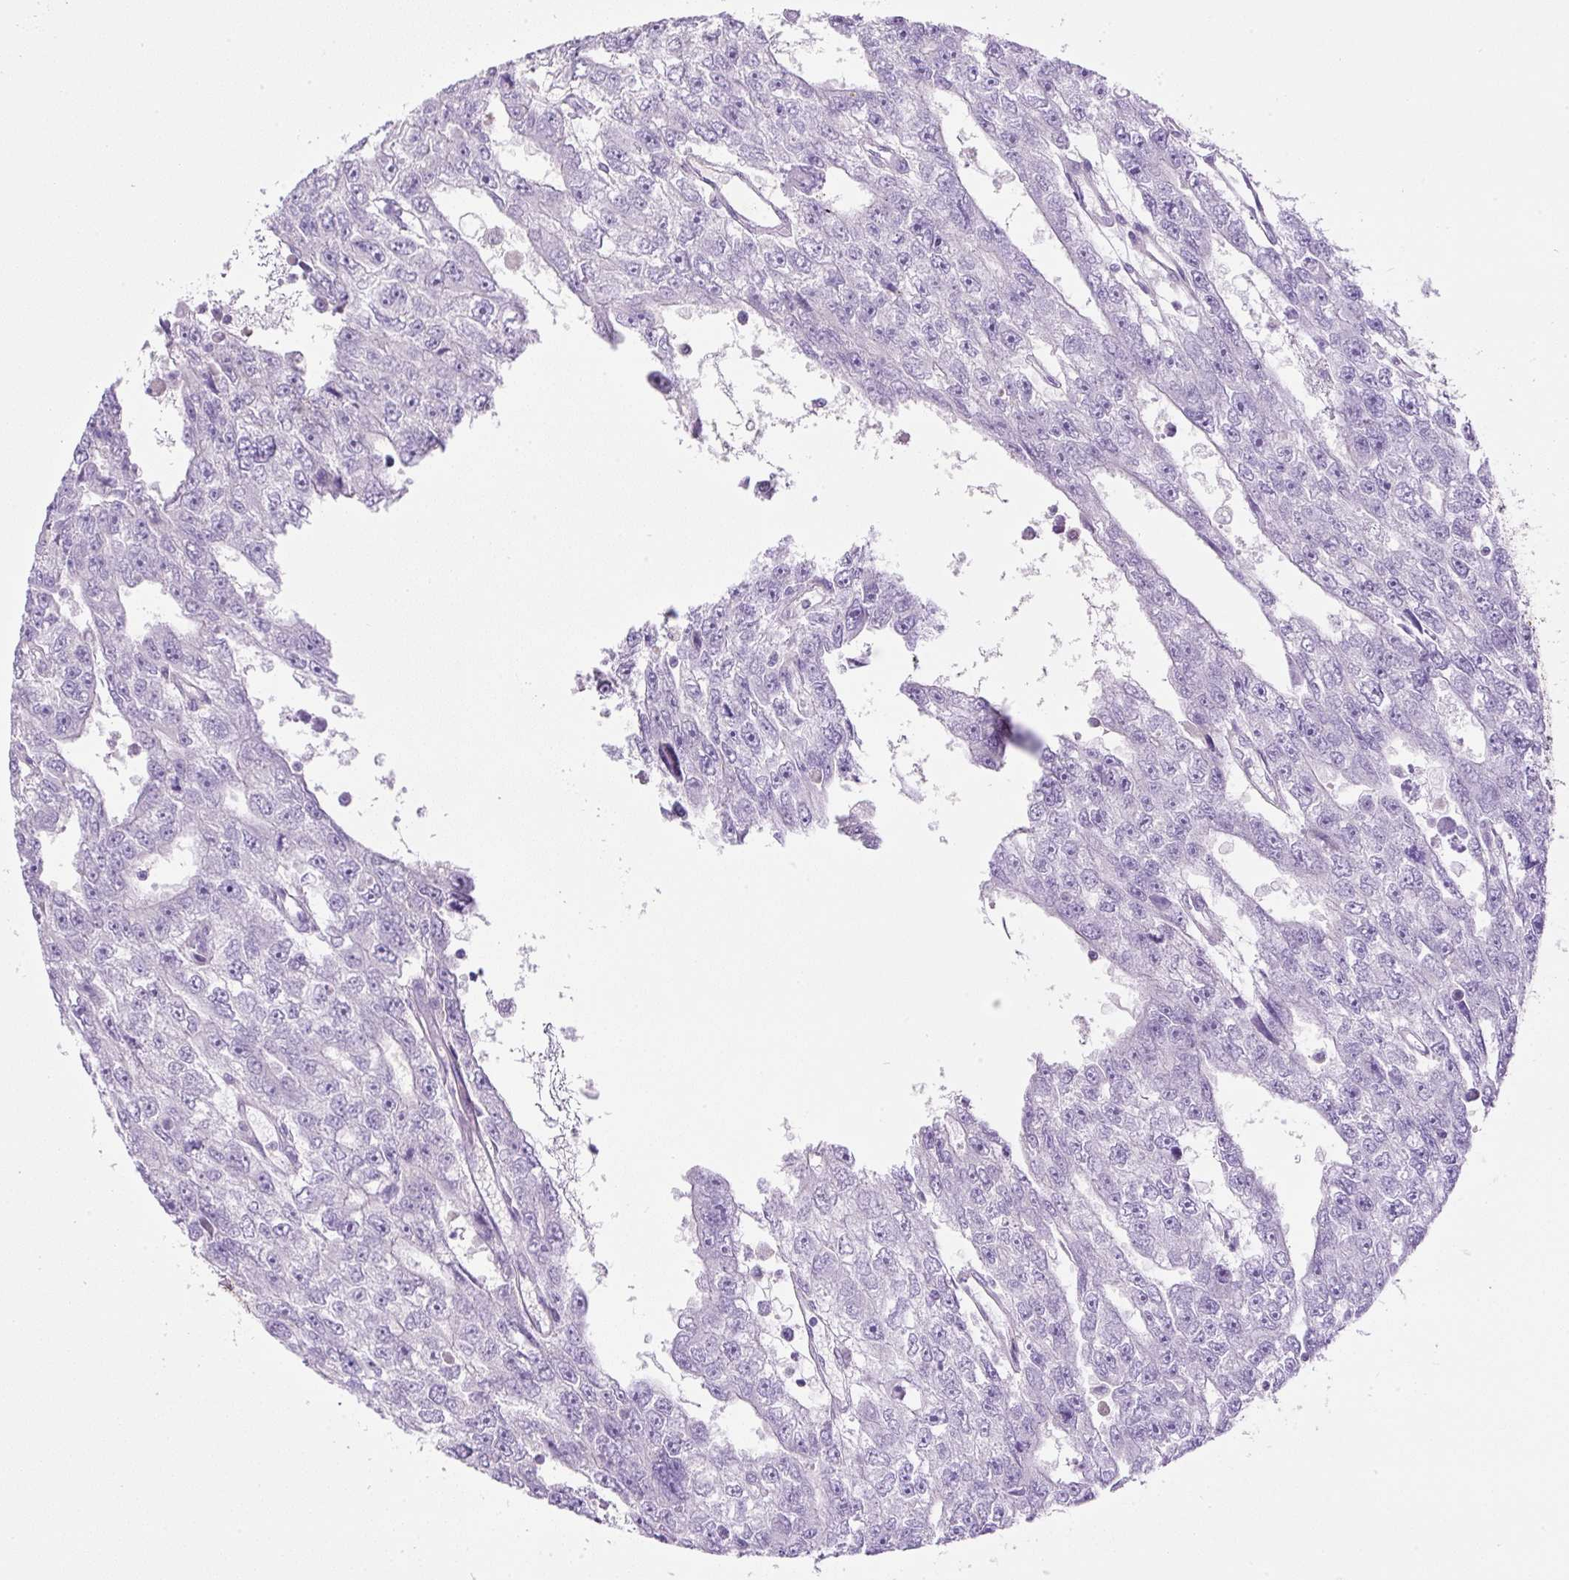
{"staining": {"intensity": "negative", "quantity": "none", "location": "none"}, "tissue": "testis cancer", "cell_type": "Tumor cells", "image_type": "cancer", "snomed": [{"axis": "morphology", "description": "Carcinoma, Embryonal, NOS"}, {"axis": "topography", "description": "Testis"}], "caption": "Immunohistochemistry (IHC) histopathology image of neoplastic tissue: human embryonal carcinoma (testis) stained with DAB (3,3'-diaminobenzidine) exhibits no significant protein staining in tumor cells.", "gene": "NF1", "patient": {"sex": "male", "age": 20}}